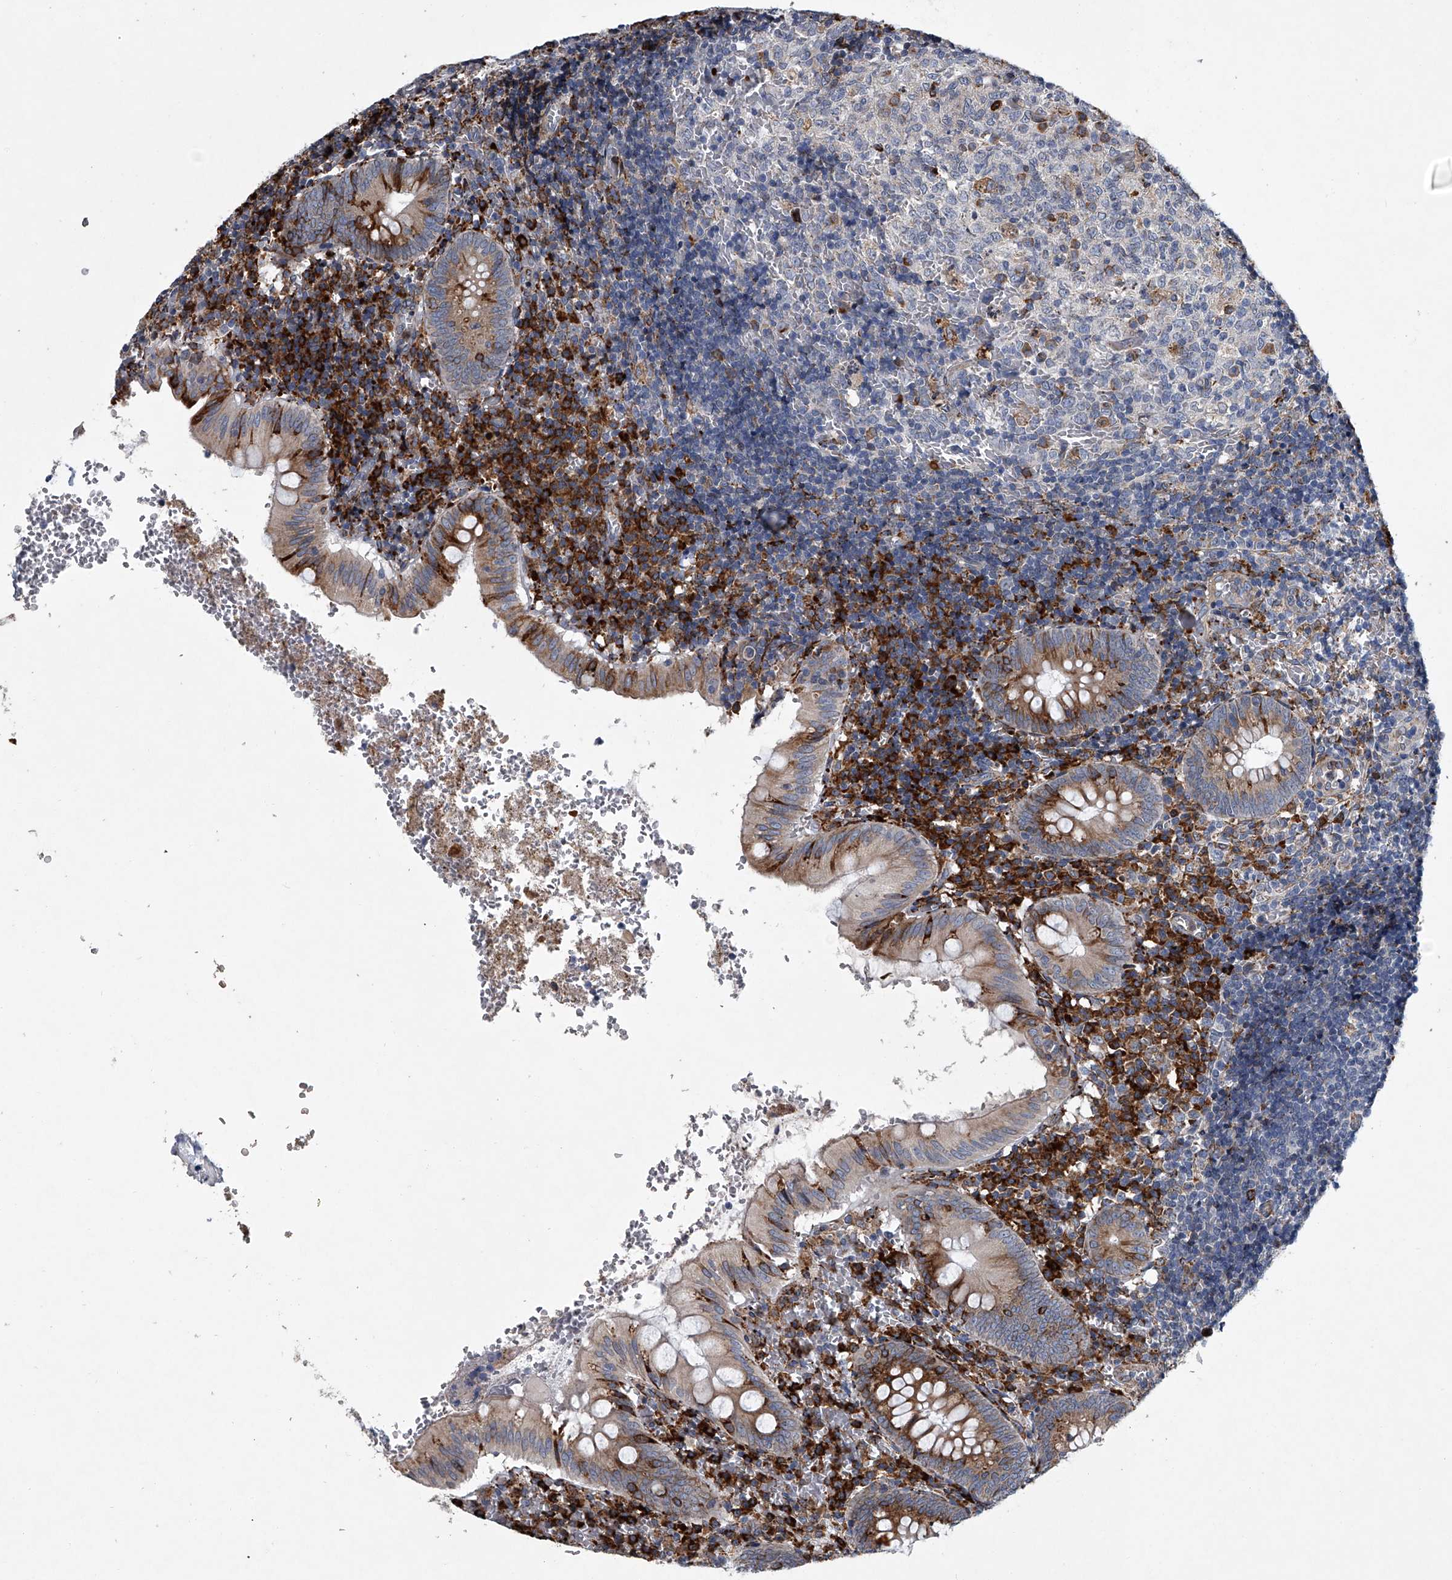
{"staining": {"intensity": "moderate", "quantity": "25%-75%", "location": "cytoplasmic/membranous"}, "tissue": "appendix", "cell_type": "Glandular cells", "image_type": "normal", "snomed": [{"axis": "morphology", "description": "Normal tissue, NOS"}, {"axis": "topography", "description": "Appendix"}], "caption": "Immunohistochemical staining of normal human appendix reveals moderate cytoplasmic/membranous protein expression in about 25%-75% of glandular cells. Immunohistochemistry (ihc) stains the protein of interest in brown and the nuclei are stained blue.", "gene": "TMEM63C", "patient": {"sex": "male", "age": 8}}